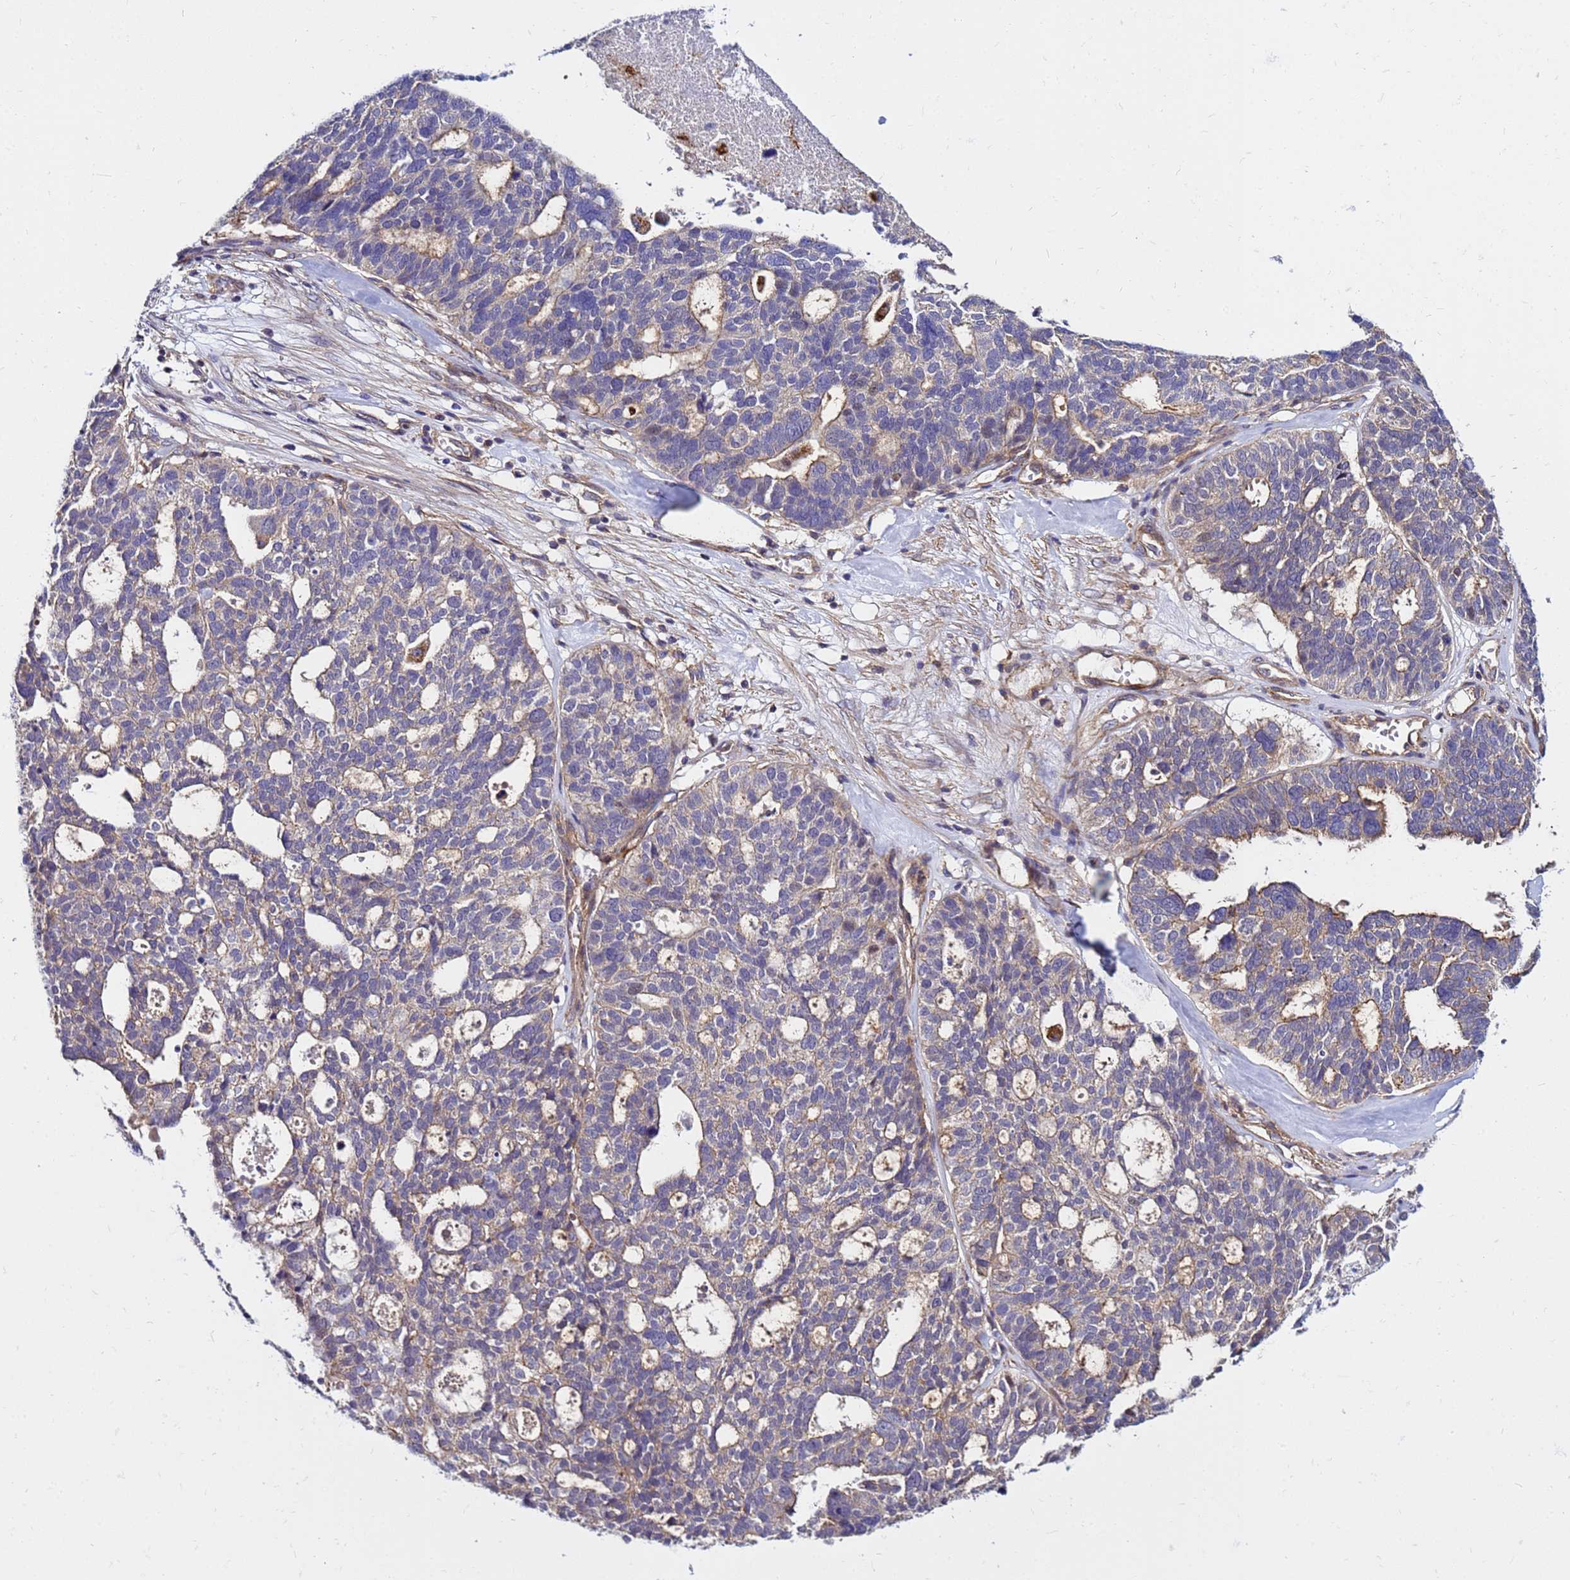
{"staining": {"intensity": "weak", "quantity": "25%-75%", "location": "cytoplasmic/membranous"}, "tissue": "ovarian cancer", "cell_type": "Tumor cells", "image_type": "cancer", "snomed": [{"axis": "morphology", "description": "Cystadenocarcinoma, serous, NOS"}, {"axis": "topography", "description": "Ovary"}], "caption": "Protein expression analysis of human serous cystadenocarcinoma (ovarian) reveals weak cytoplasmic/membranous expression in approximately 25%-75% of tumor cells. The staining is performed using DAB (3,3'-diaminobenzidine) brown chromogen to label protein expression. The nuclei are counter-stained blue using hematoxylin.", "gene": "STK38", "patient": {"sex": "female", "age": 59}}